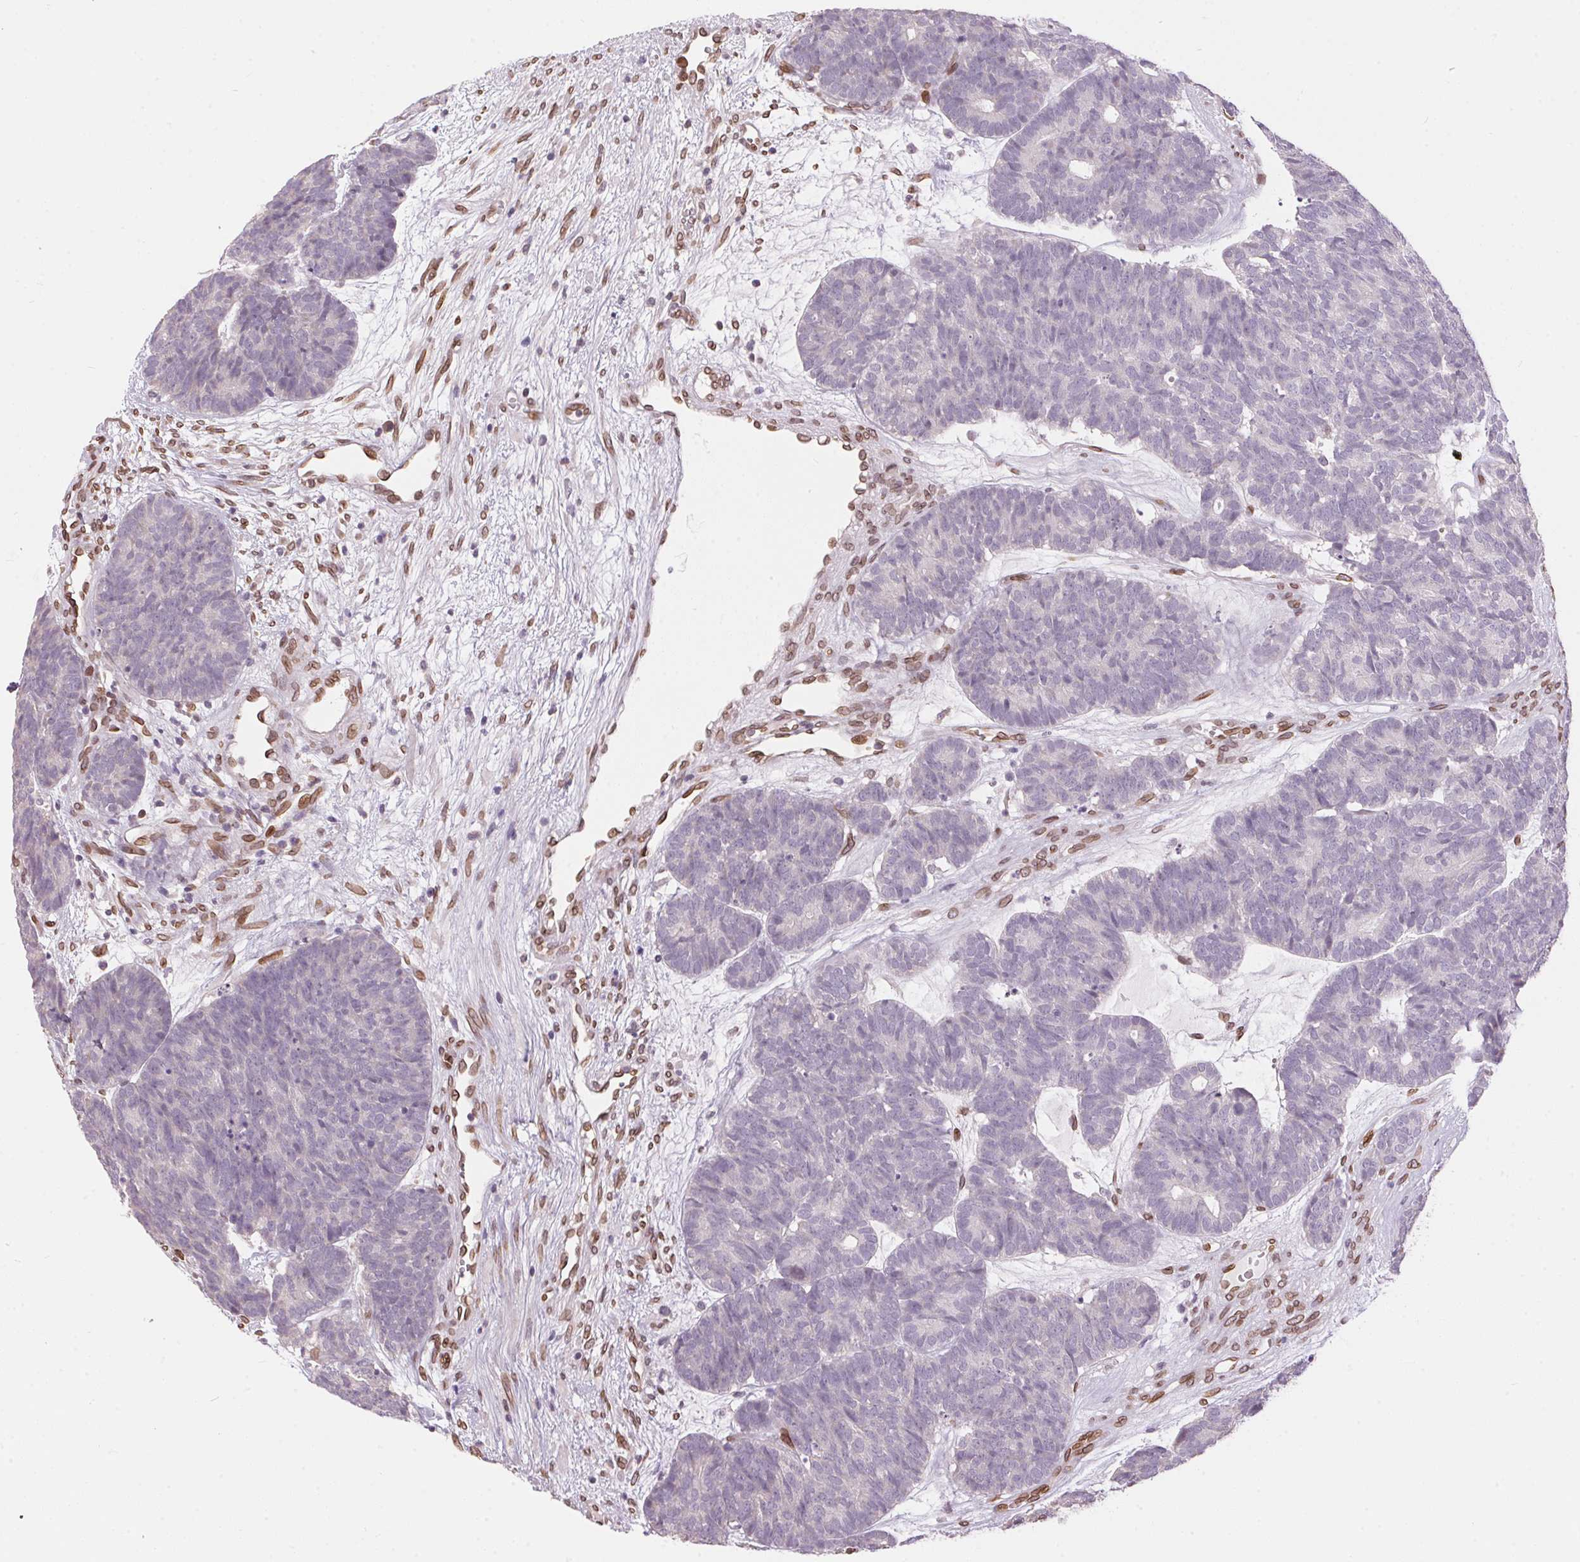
{"staining": {"intensity": "negative", "quantity": "none", "location": "none"}, "tissue": "head and neck cancer", "cell_type": "Tumor cells", "image_type": "cancer", "snomed": [{"axis": "morphology", "description": "Adenocarcinoma, NOS"}, {"axis": "topography", "description": "Head-Neck"}], "caption": "Tumor cells show no significant expression in head and neck cancer (adenocarcinoma). Nuclei are stained in blue.", "gene": "TMEM175", "patient": {"sex": "female", "age": 81}}